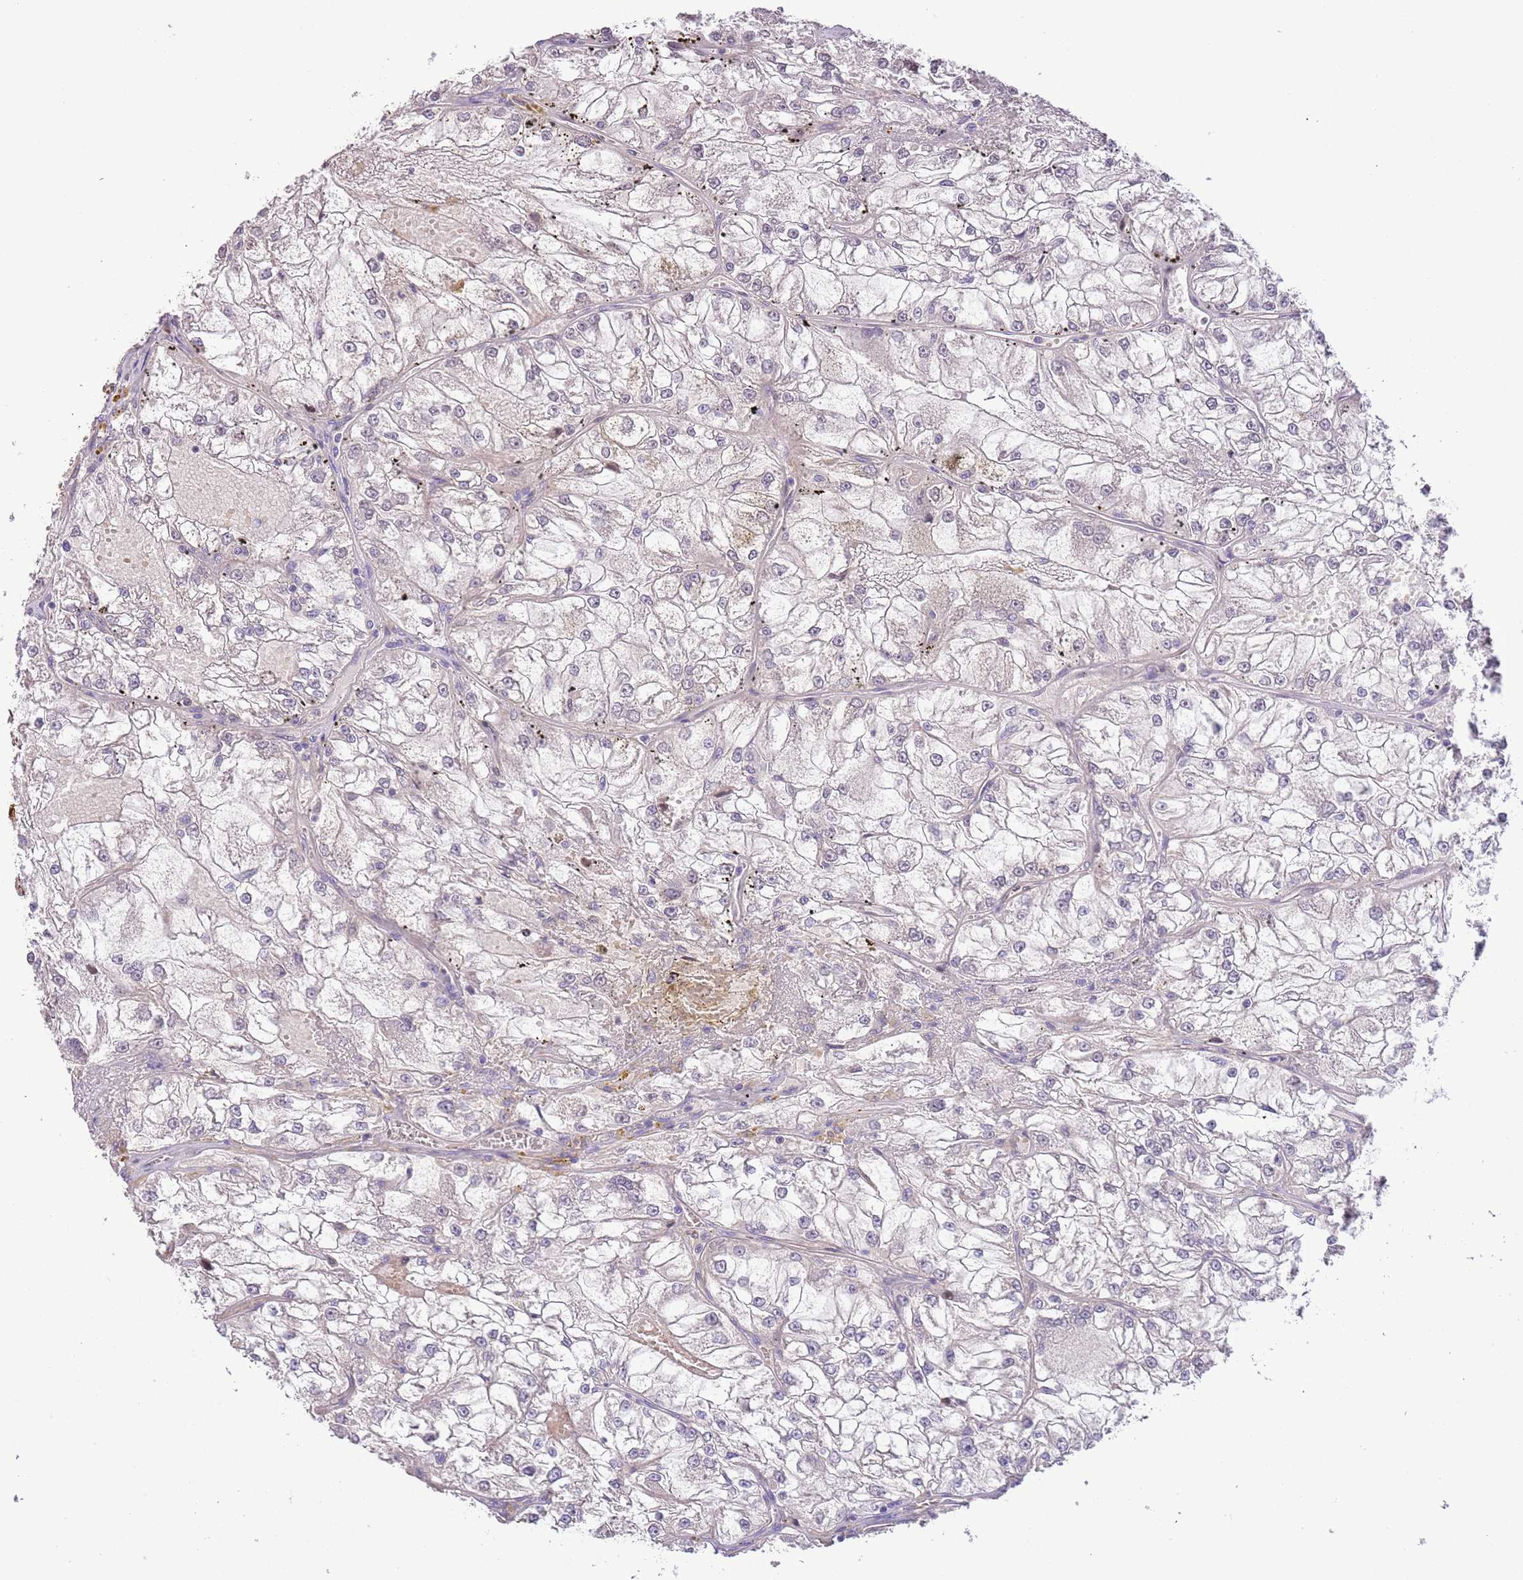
{"staining": {"intensity": "negative", "quantity": "none", "location": "none"}, "tissue": "renal cancer", "cell_type": "Tumor cells", "image_type": "cancer", "snomed": [{"axis": "morphology", "description": "Adenocarcinoma, NOS"}, {"axis": "topography", "description": "Kidney"}], "caption": "Image shows no significant protein expression in tumor cells of renal cancer (adenocarcinoma).", "gene": "ZNF658", "patient": {"sex": "female", "age": 72}}